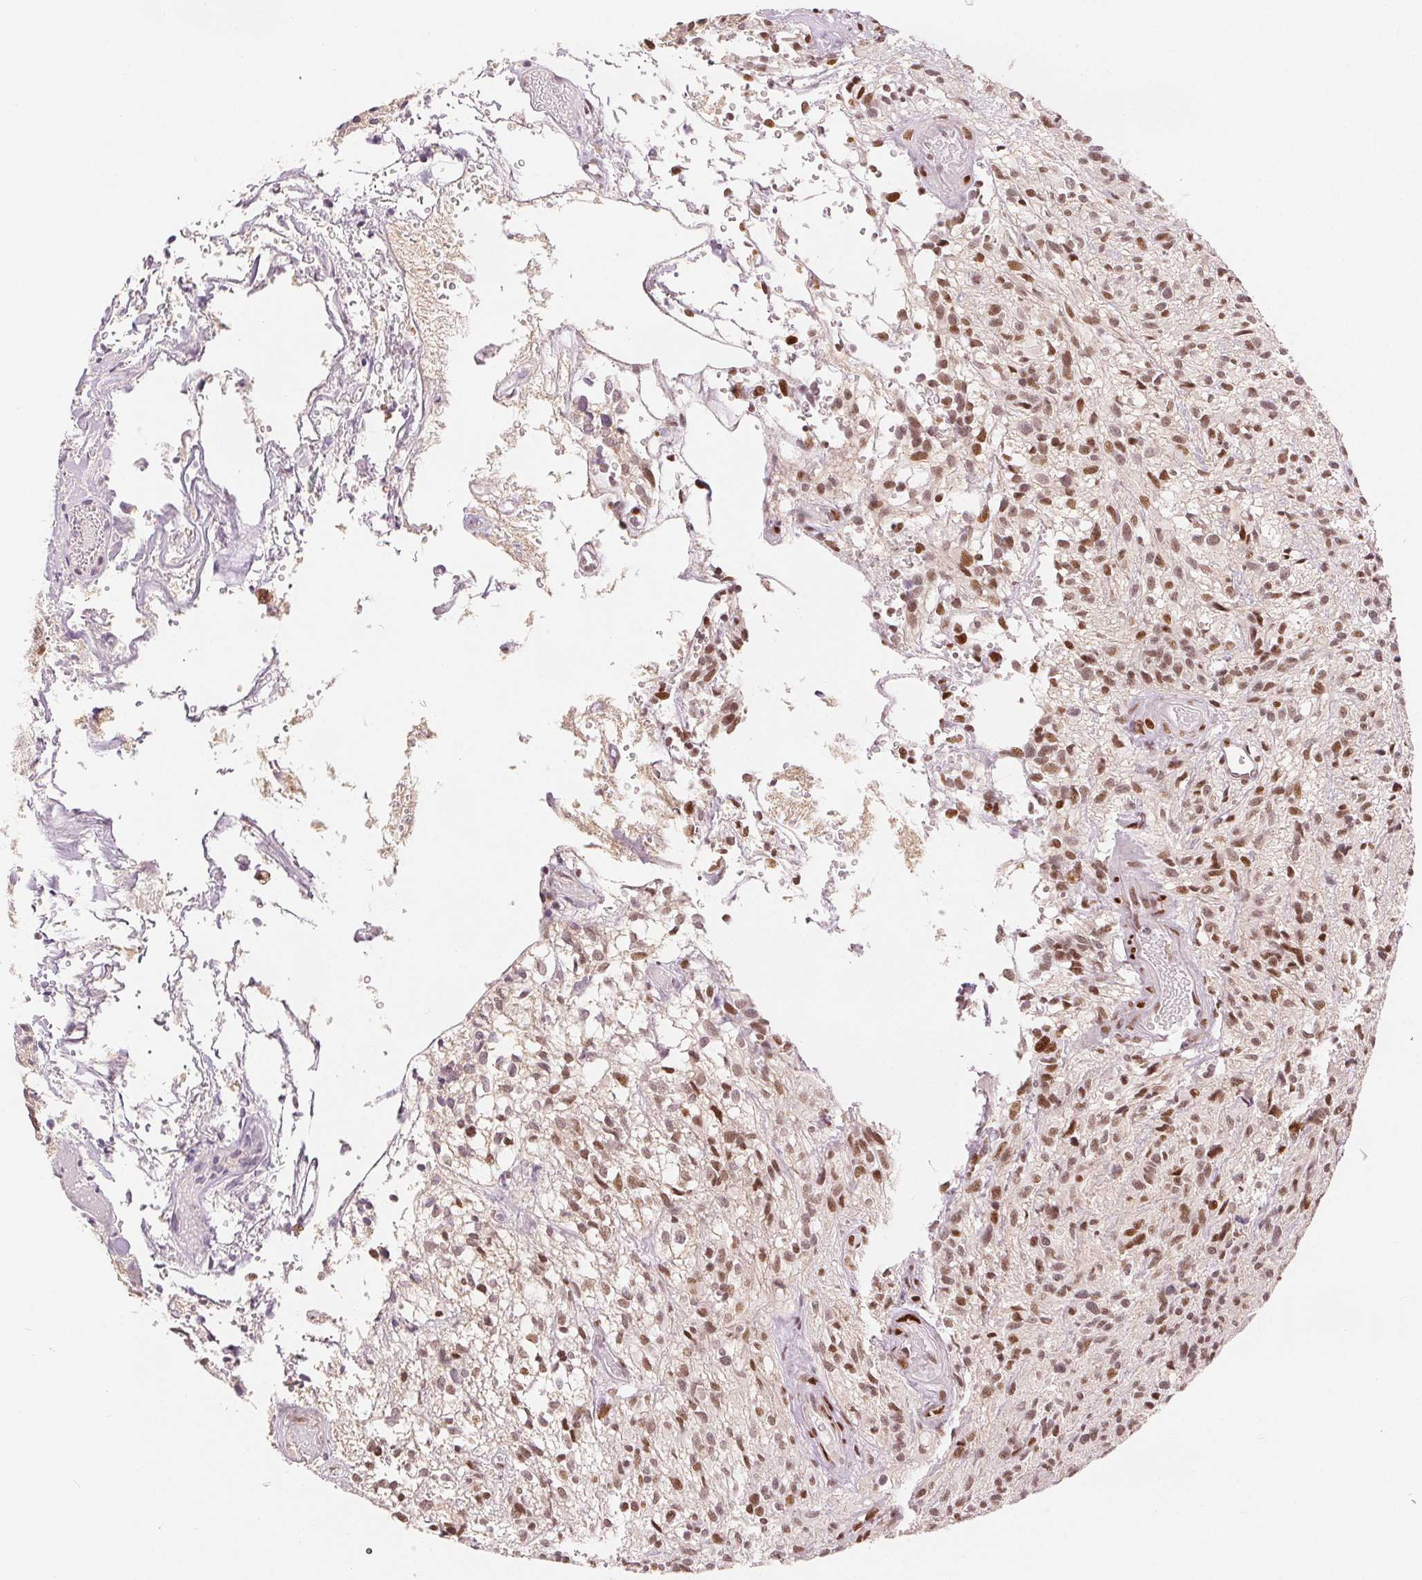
{"staining": {"intensity": "moderate", "quantity": ">75%", "location": "nuclear"}, "tissue": "glioma", "cell_type": "Tumor cells", "image_type": "cancer", "snomed": [{"axis": "morphology", "description": "Glioma, malignant, High grade"}, {"axis": "topography", "description": "Brain"}], "caption": "Glioma stained with DAB (3,3'-diaminobenzidine) immunohistochemistry displays medium levels of moderate nuclear expression in approximately >75% of tumor cells.", "gene": "ZNF703", "patient": {"sex": "male", "age": 75}}